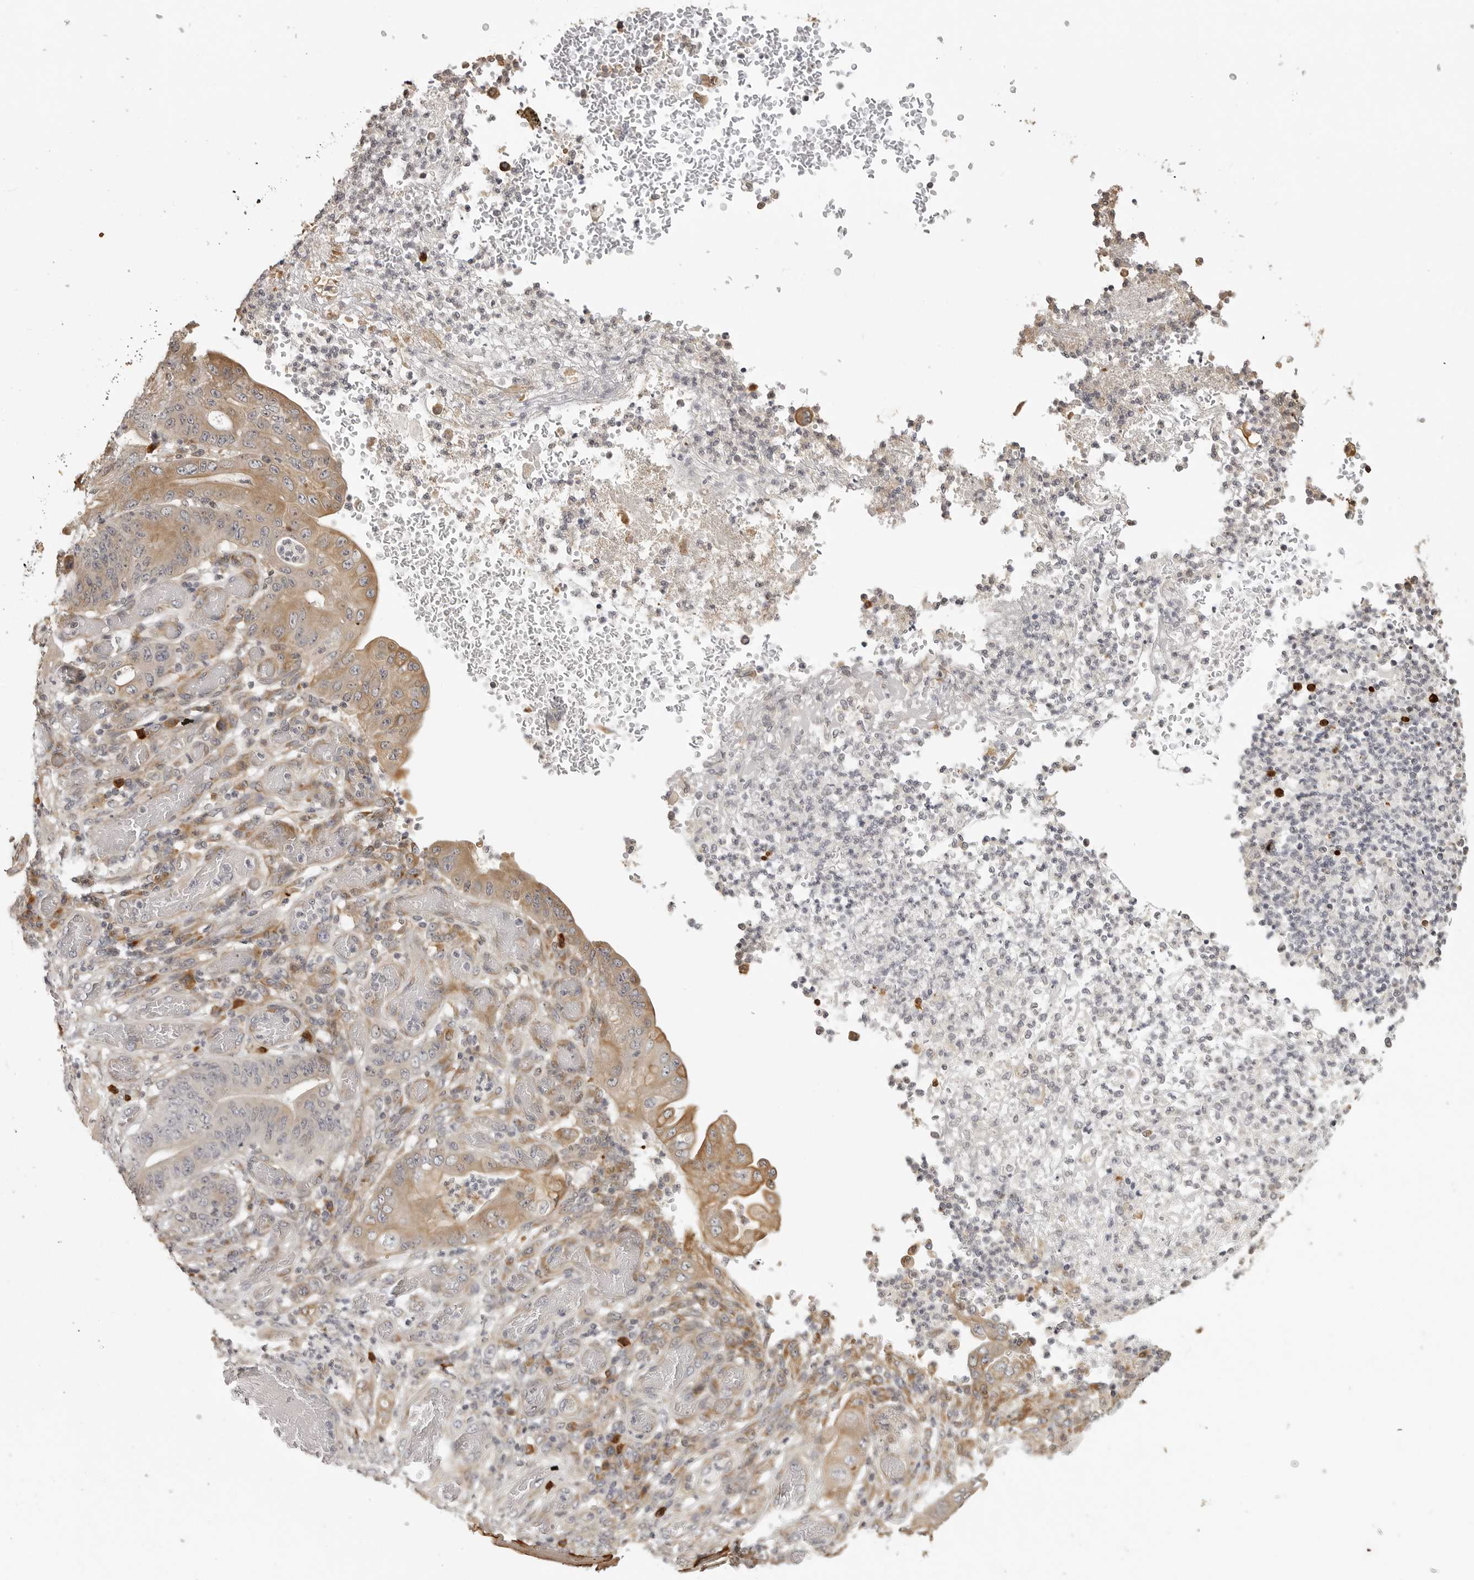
{"staining": {"intensity": "moderate", "quantity": "25%-75%", "location": "cytoplasmic/membranous"}, "tissue": "stomach cancer", "cell_type": "Tumor cells", "image_type": "cancer", "snomed": [{"axis": "morphology", "description": "Adenocarcinoma, NOS"}, {"axis": "topography", "description": "Stomach"}], "caption": "Human stomach cancer stained with a brown dye shows moderate cytoplasmic/membranous positive staining in about 25%-75% of tumor cells.", "gene": "IDO1", "patient": {"sex": "female", "age": 73}}